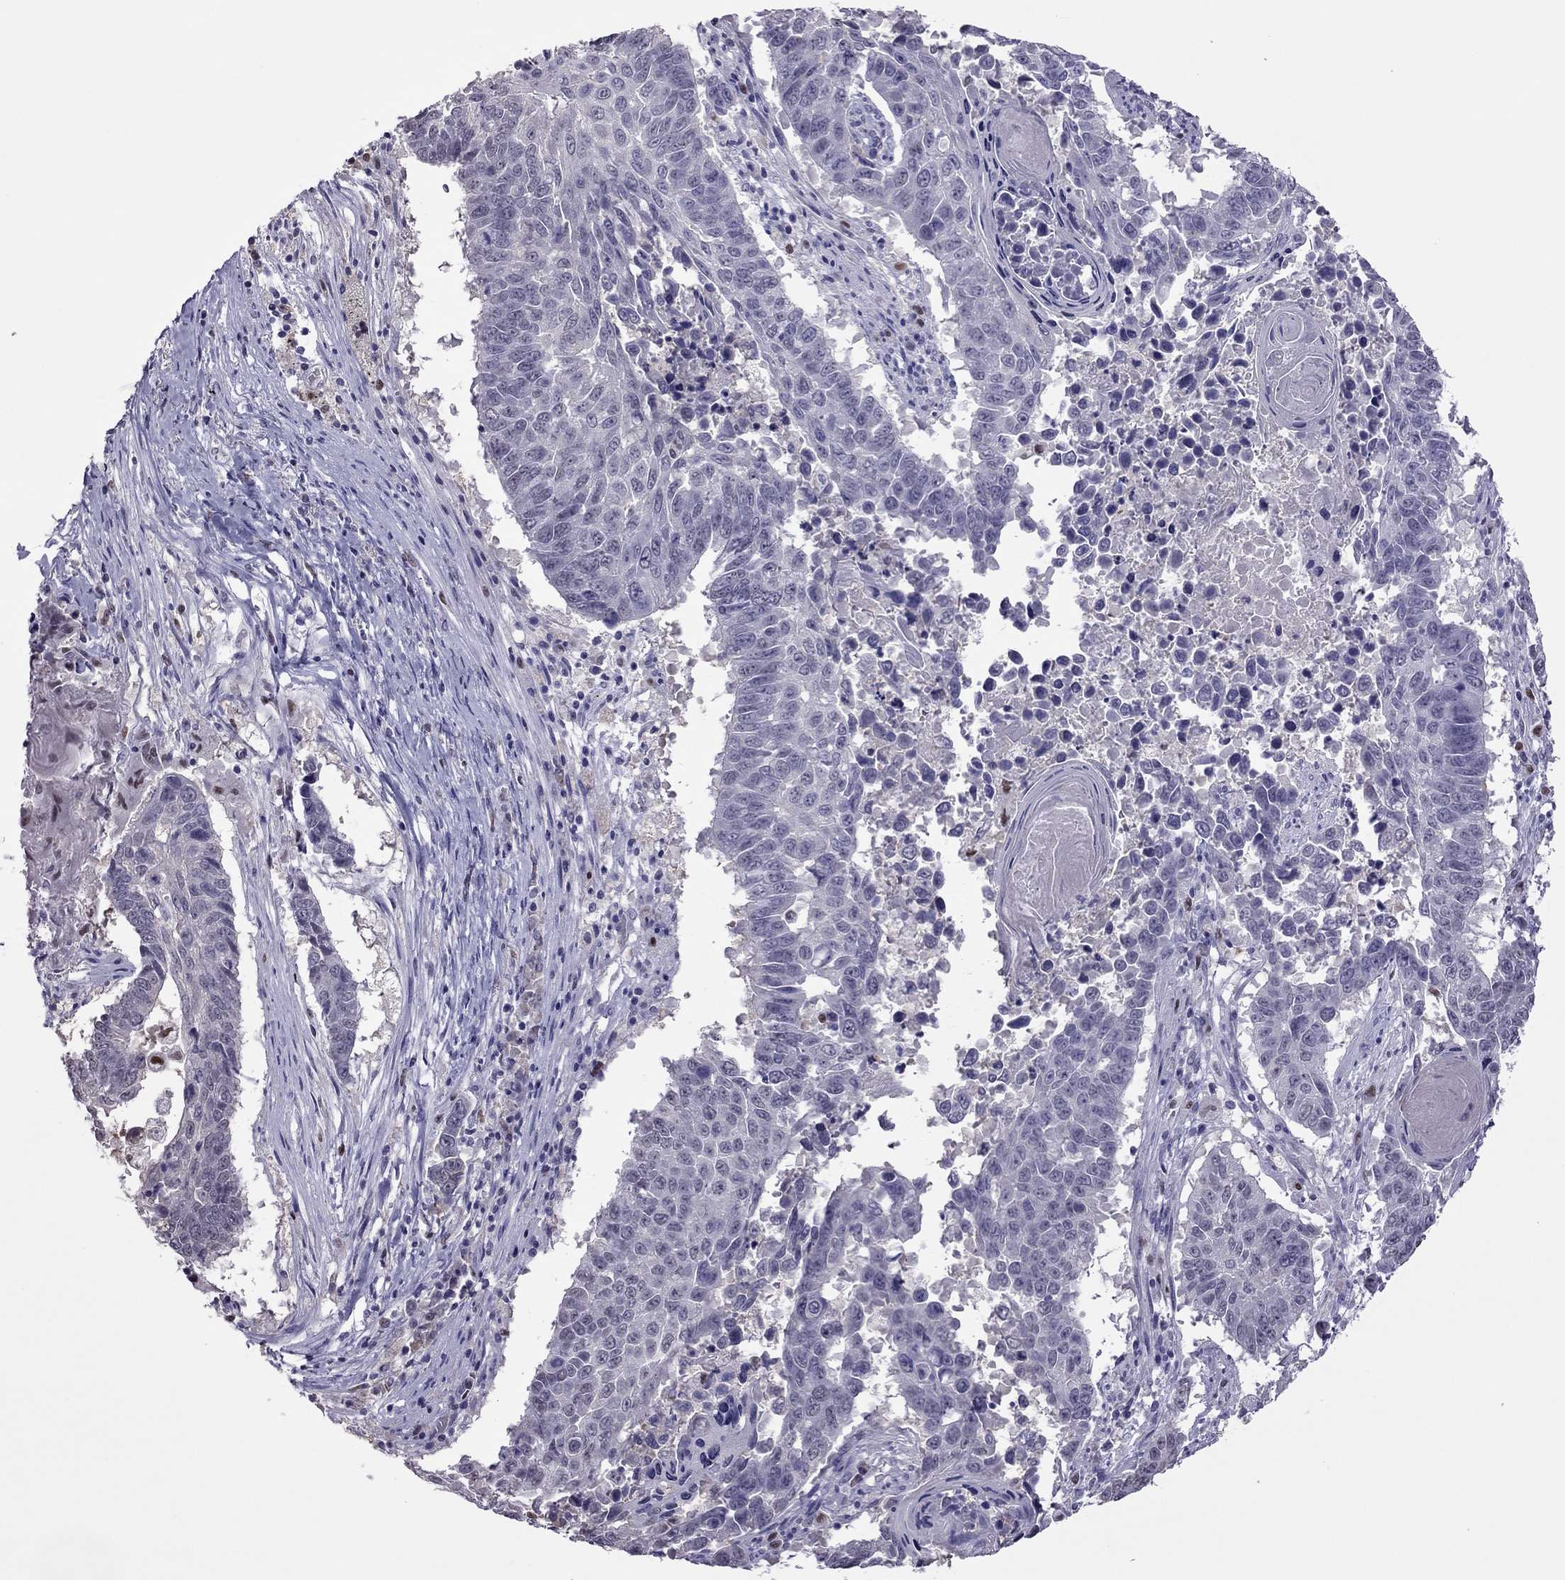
{"staining": {"intensity": "negative", "quantity": "none", "location": "none"}, "tissue": "lung cancer", "cell_type": "Tumor cells", "image_type": "cancer", "snomed": [{"axis": "morphology", "description": "Squamous cell carcinoma, NOS"}, {"axis": "topography", "description": "Lung"}], "caption": "IHC image of neoplastic tissue: human lung squamous cell carcinoma stained with DAB (3,3'-diaminobenzidine) reveals no significant protein positivity in tumor cells. (Stains: DAB IHC with hematoxylin counter stain, Microscopy: brightfield microscopy at high magnification).", "gene": "SPINT3", "patient": {"sex": "male", "age": 73}}